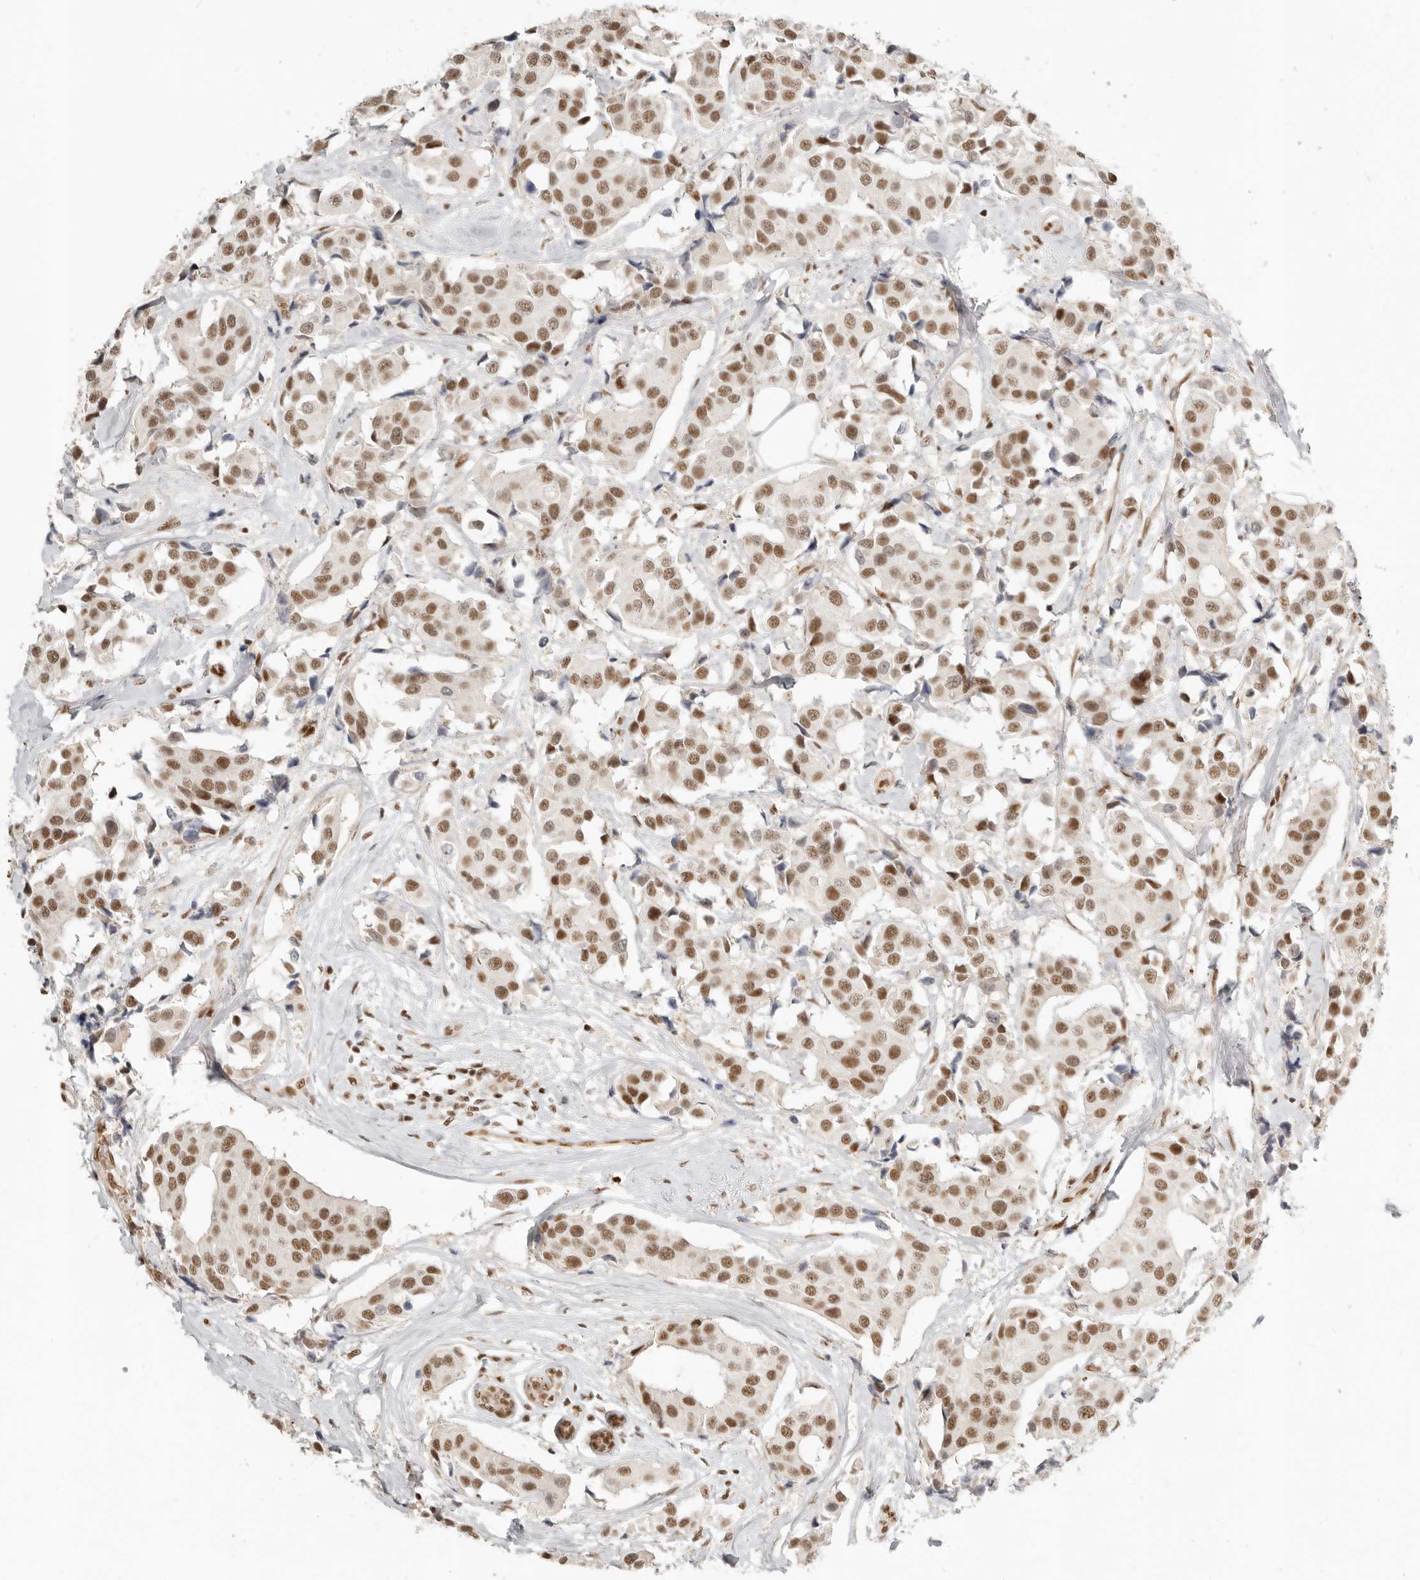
{"staining": {"intensity": "moderate", "quantity": ">75%", "location": "nuclear"}, "tissue": "breast cancer", "cell_type": "Tumor cells", "image_type": "cancer", "snomed": [{"axis": "morphology", "description": "Normal tissue, NOS"}, {"axis": "morphology", "description": "Duct carcinoma"}, {"axis": "topography", "description": "Breast"}], "caption": "This micrograph displays infiltrating ductal carcinoma (breast) stained with immunohistochemistry to label a protein in brown. The nuclear of tumor cells show moderate positivity for the protein. Nuclei are counter-stained blue.", "gene": "GABPA", "patient": {"sex": "female", "age": 39}}